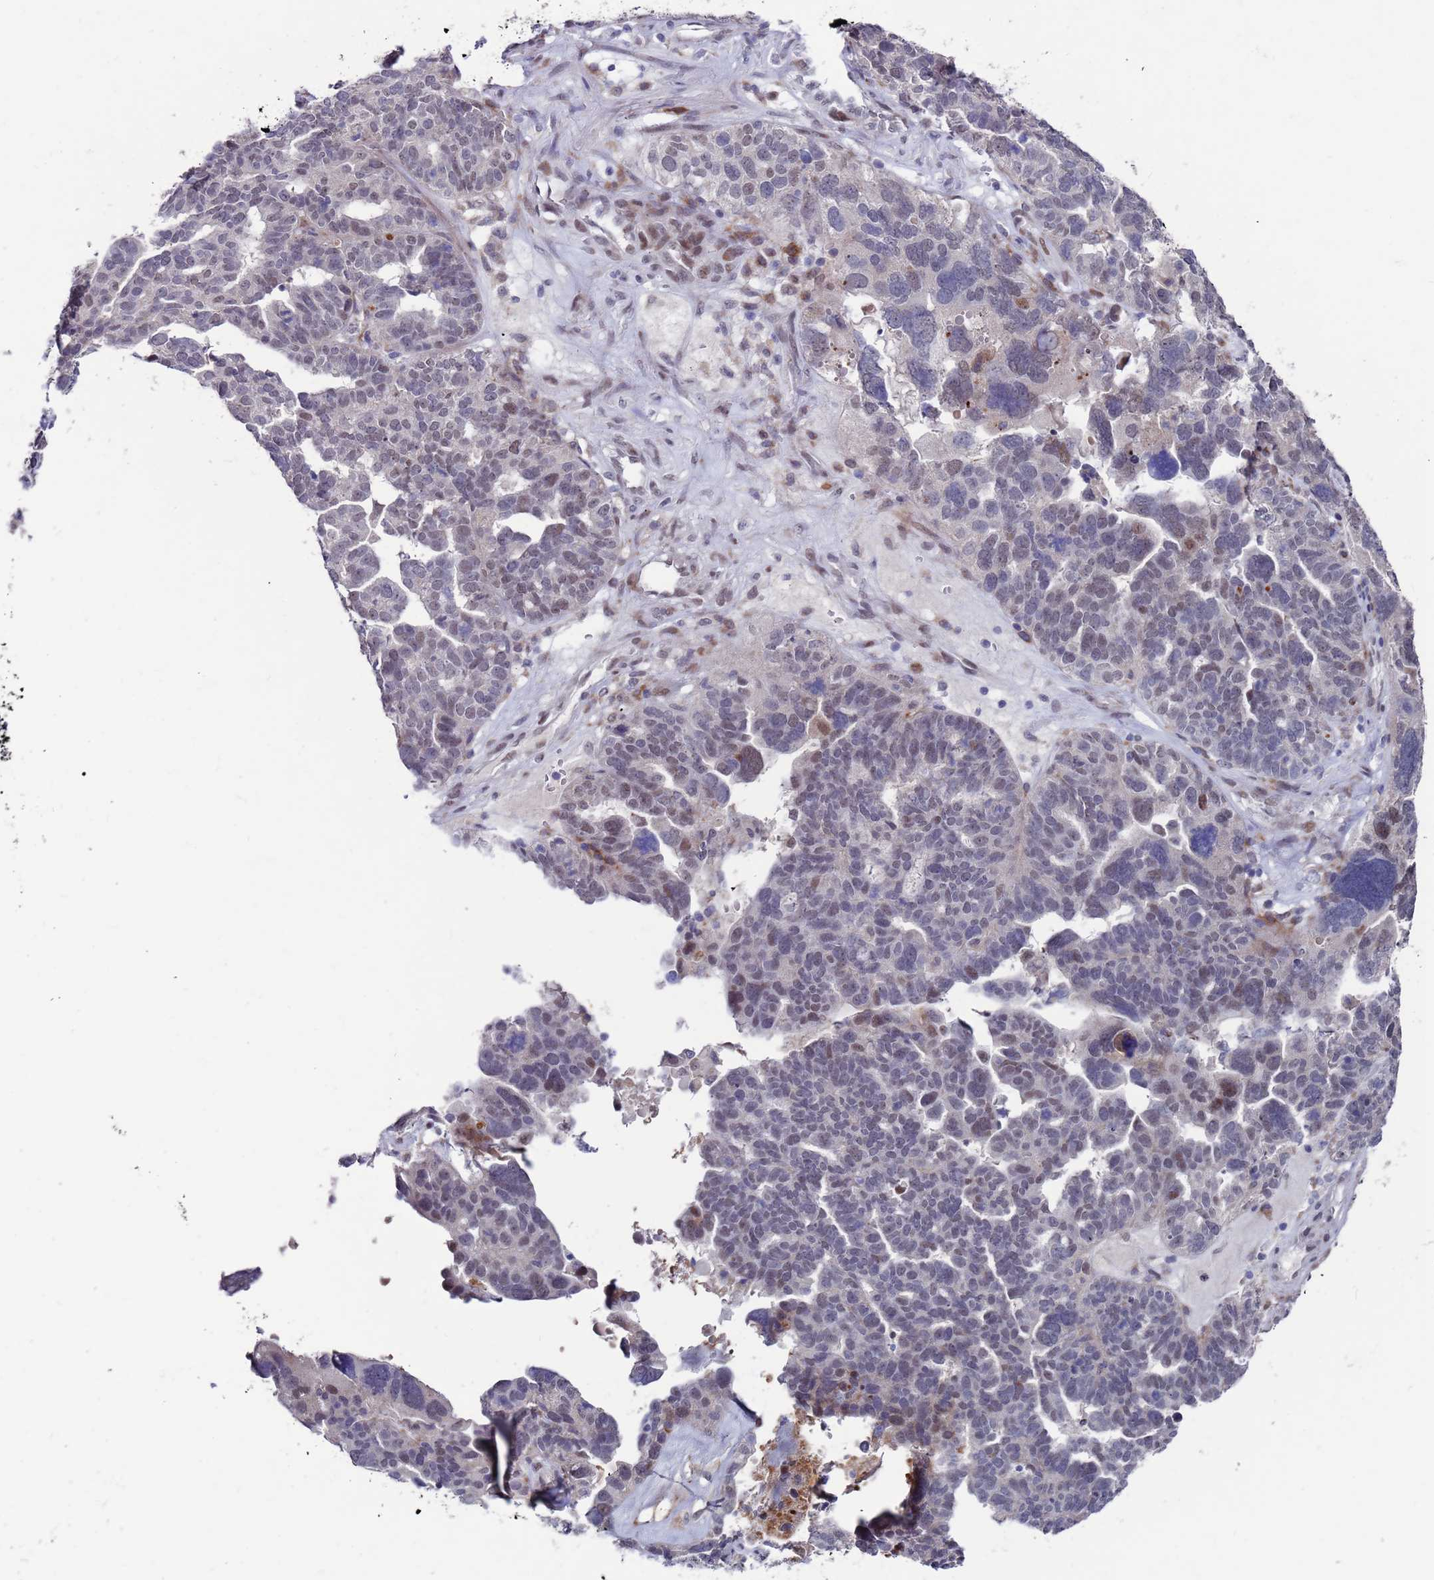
{"staining": {"intensity": "weak", "quantity": "<25%", "location": "nuclear"}, "tissue": "ovarian cancer", "cell_type": "Tumor cells", "image_type": "cancer", "snomed": [{"axis": "morphology", "description": "Cystadenocarcinoma, serous, NOS"}, {"axis": "topography", "description": "Ovary"}], "caption": "Histopathology image shows no protein expression in tumor cells of serous cystadenocarcinoma (ovarian) tissue. (Stains: DAB immunohistochemistry with hematoxylin counter stain, Microscopy: brightfield microscopy at high magnification).", "gene": "FBXO27", "patient": {"sex": "female", "age": 59}}